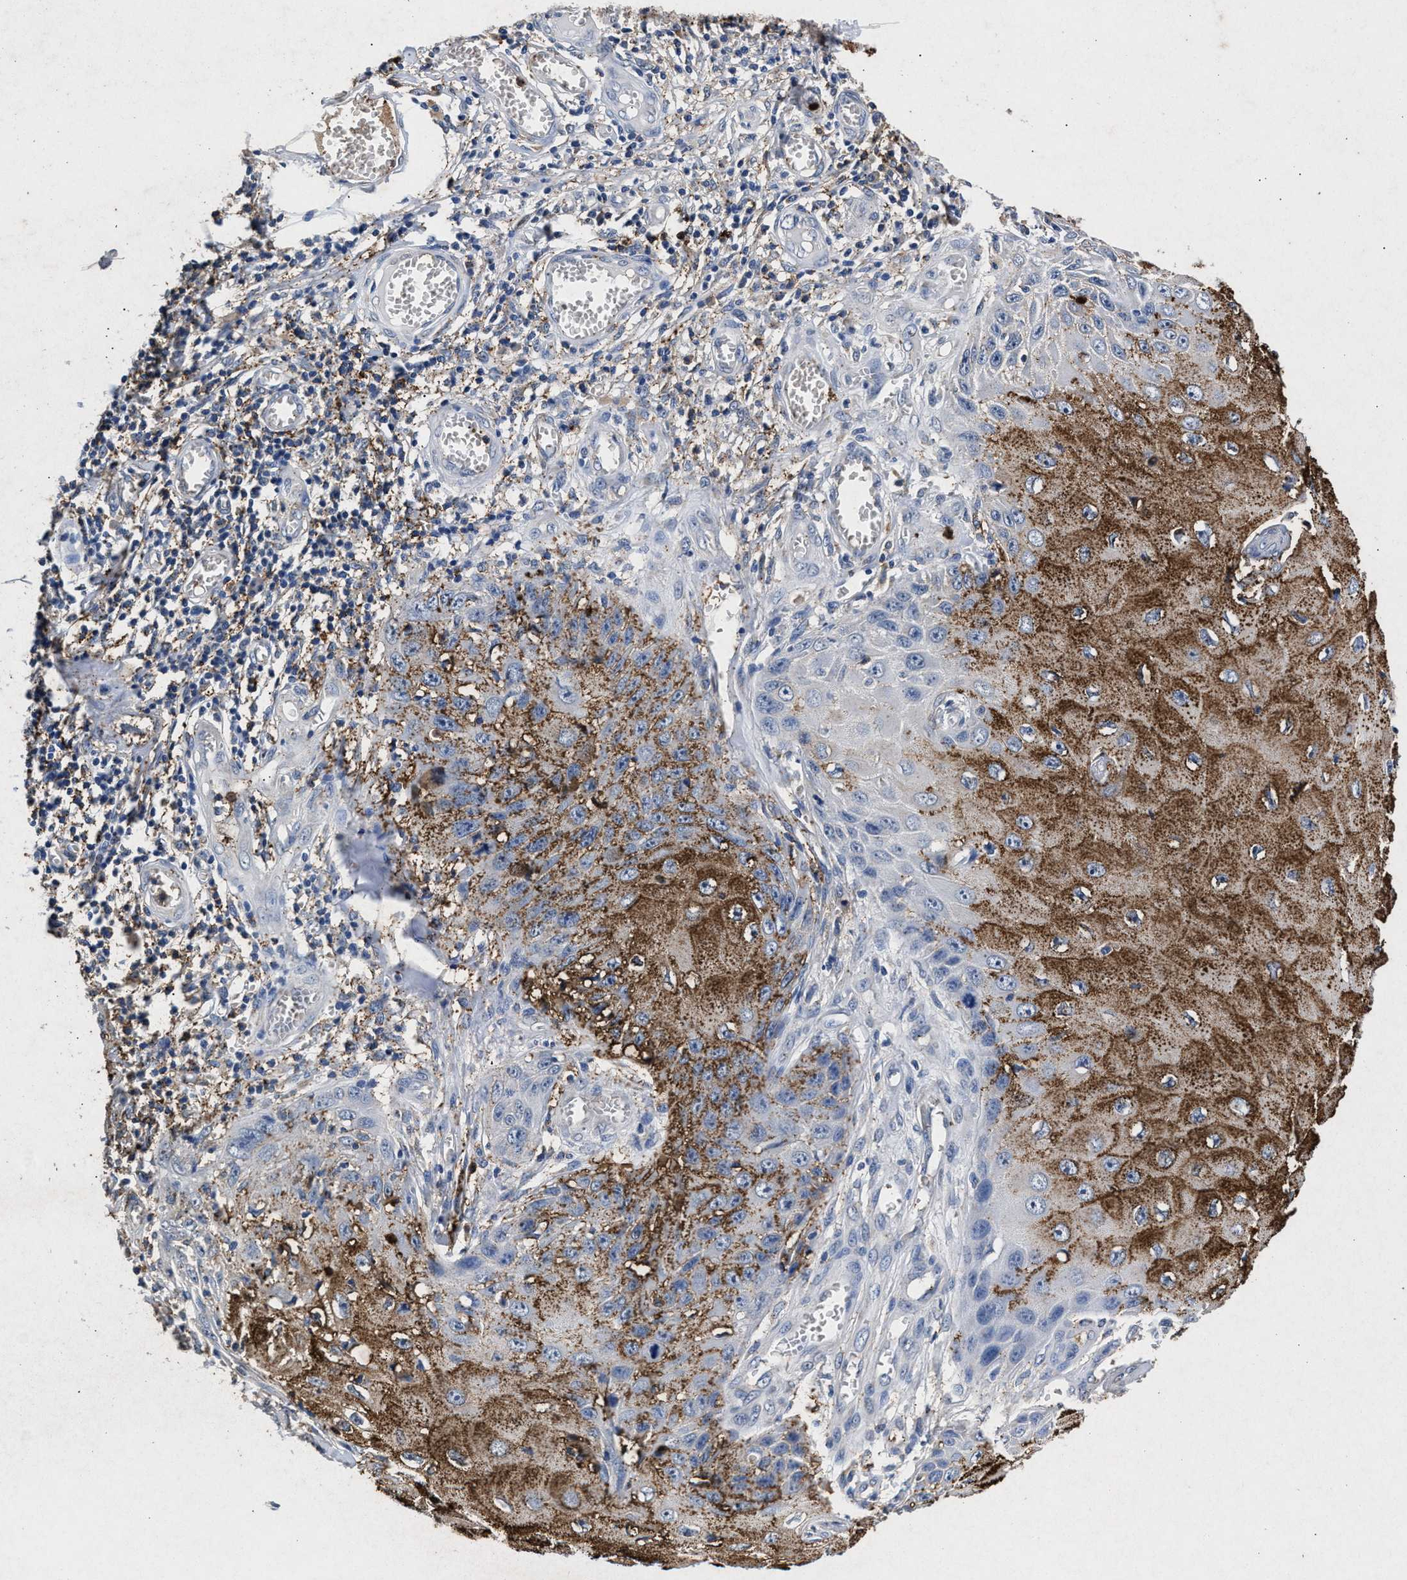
{"staining": {"intensity": "moderate", "quantity": ">75%", "location": "cytoplasmic/membranous"}, "tissue": "skin cancer", "cell_type": "Tumor cells", "image_type": "cancer", "snomed": [{"axis": "morphology", "description": "Squamous cell carcinoma, NOS"}, {"axis": "topography", "description": "Skin"}], "caption": "Skin cancer was stained to show a protein in brown. There is medium levels of moderate cytoplasmic/membranous positivity in approximately >75% of tumor cells.", "gene": "LTB4R2", "patient": {"sex": "female", "age": 73}}